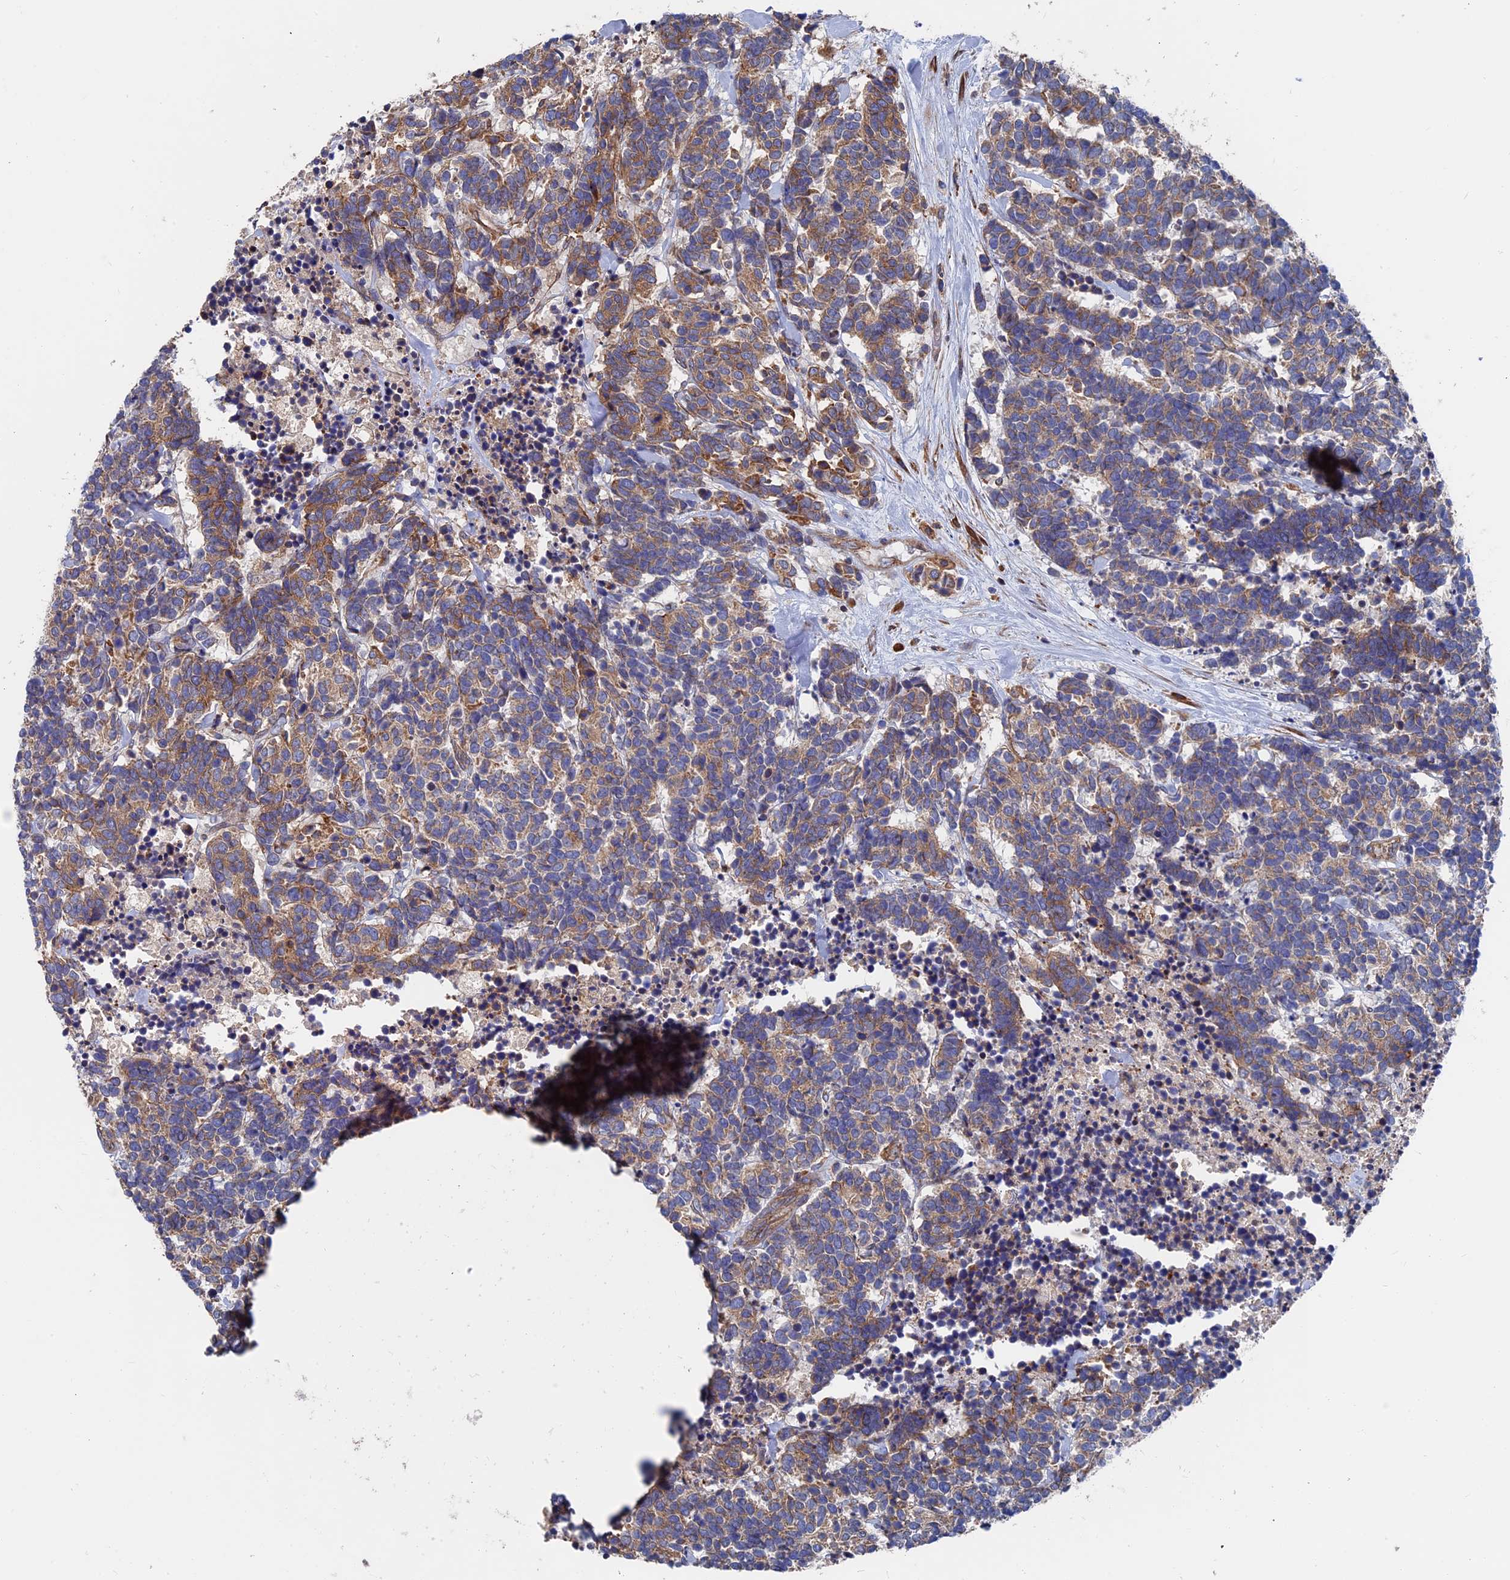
{"staining": {"intensity": "moderate", "quantity": ">75%", "location": "cytoplasmic/membranous"}, "tissue": "carcinoid", "cell_type": "Tumor cells", "image_type": "cancer", "snomed": [{"axis": "morphology", "description": "Carcinoma, NOS"}, {"axis": "morphology", "description": "Carcinoid, malignant, NOS"}, {"axis": "topography", "description": "Urinary bladder"}], "caption": "This histopathology image reveals carcinoid (malignant) stained with IHC to label a protein in brown. The cytoplasmic/membranous of tumor cells show moderate positivity for the protein. Nuclei are counter-stained blue.", "gene": "DNAJC3", "patient": {"sex": "male", "age": 57}}